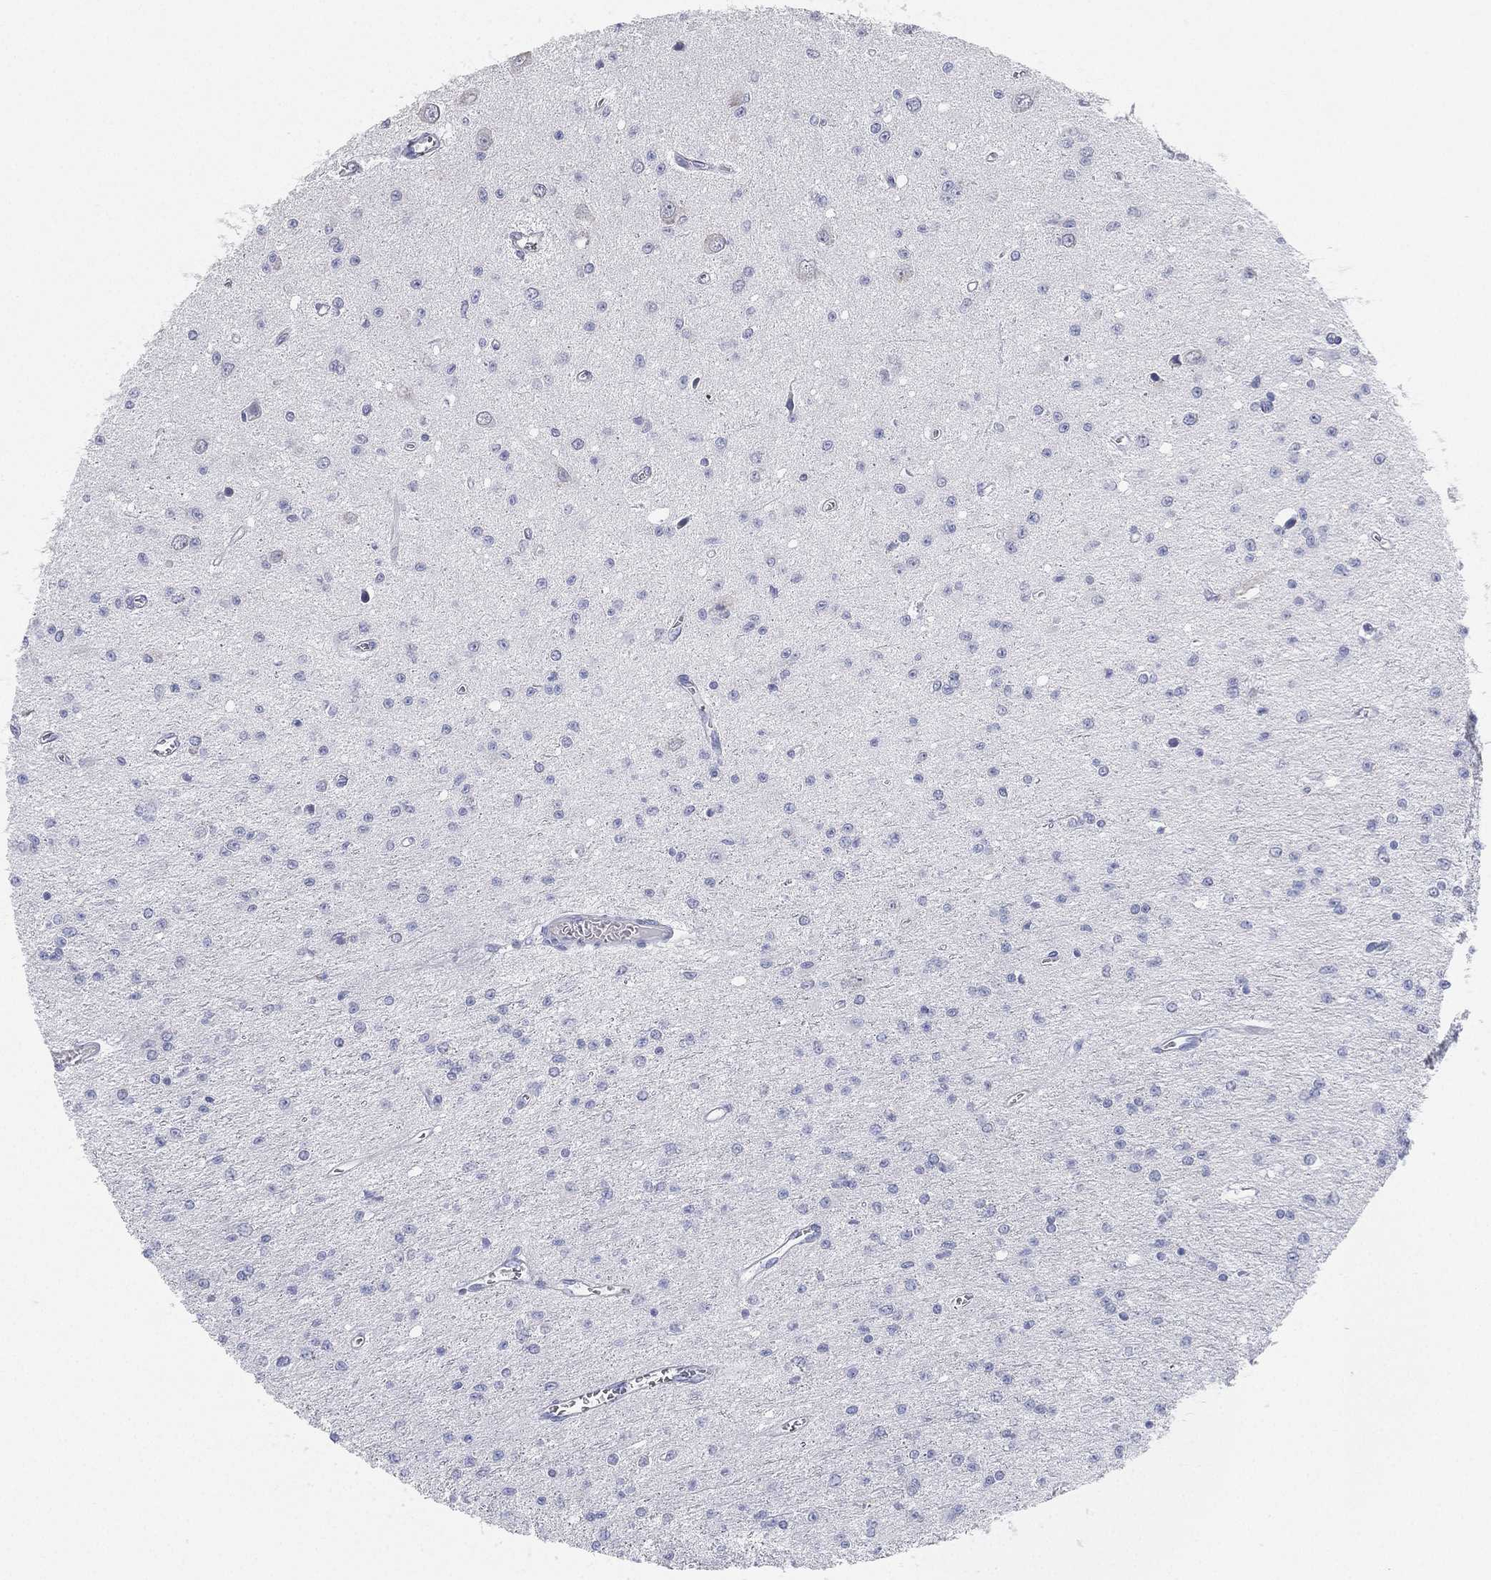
{"staining": {"intensity": "negative", "quantity": "none", "location": "none"}, "tissue": "glioma", "cell_type": "Tumor cells", "image_type": "cancer", "snomed": [{"axis": "morphology", "description": "Glioma, malignant, Low grade"}, {"axis": "topography", "description": "Brain"}], "caption": "A histopathology image of glioma stained for a protein exhibits no brown staining in tumor cells.", "gene": "FAM187B", "patient": {"sex": "female", "age": 45}}